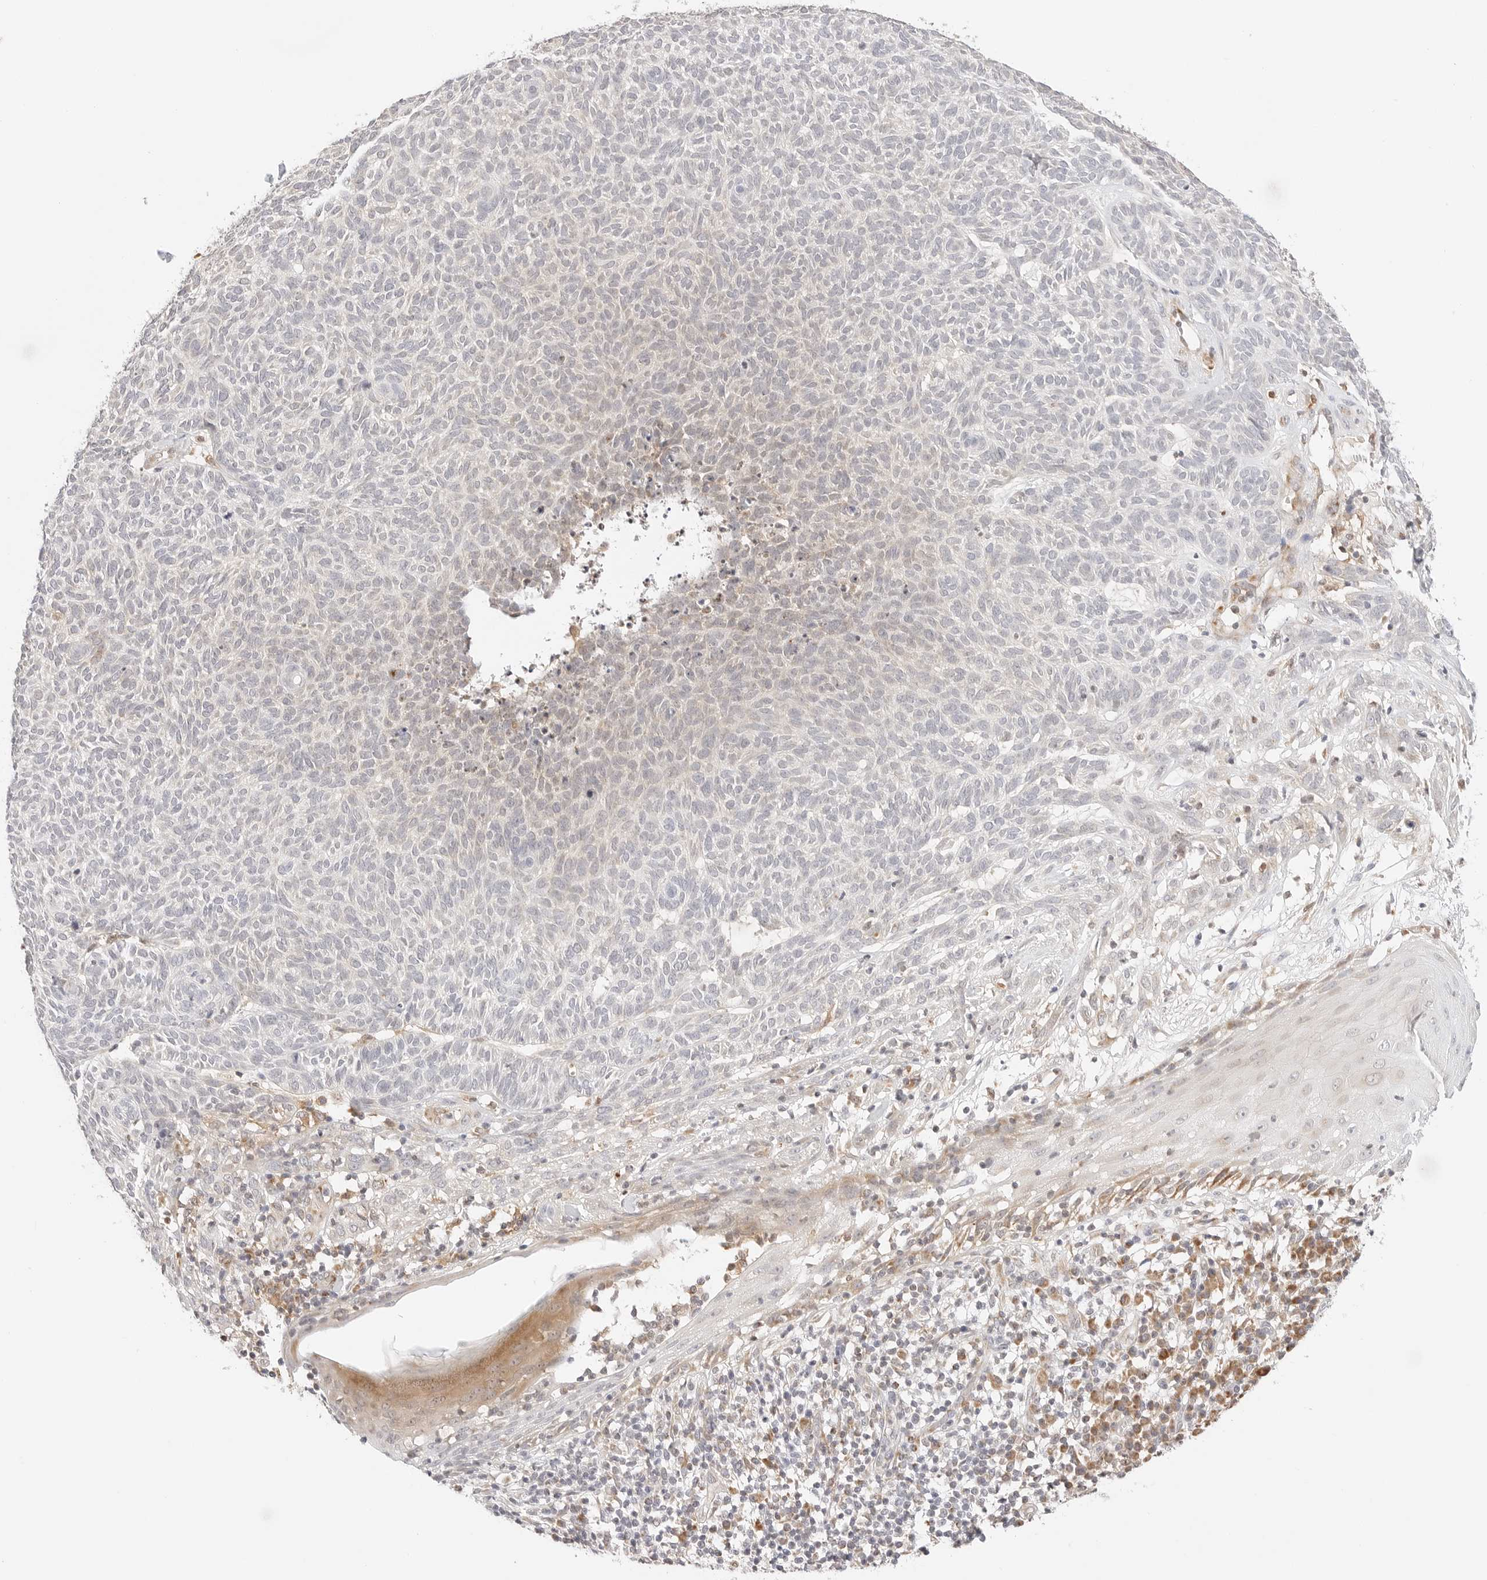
{"staining": {"intensity": "negative", "quantity": "none", "location": "none"}, "tissue": "skin cancer", "cell_type": "Tumor cells", "image_type": "cancer", "snomed": [{"axis": "morphology", "description": "Squamous cell carcinoma, NOS"}, {"axis": "topography", "description": "Skin"}], "caption": "An image of skin cancer (squamous cell carcinoma) stained for a protein exhibits no brown staining in tumor cells.", "gene": "ERO1B", "patient": {"sex": "female", "age": 90}}